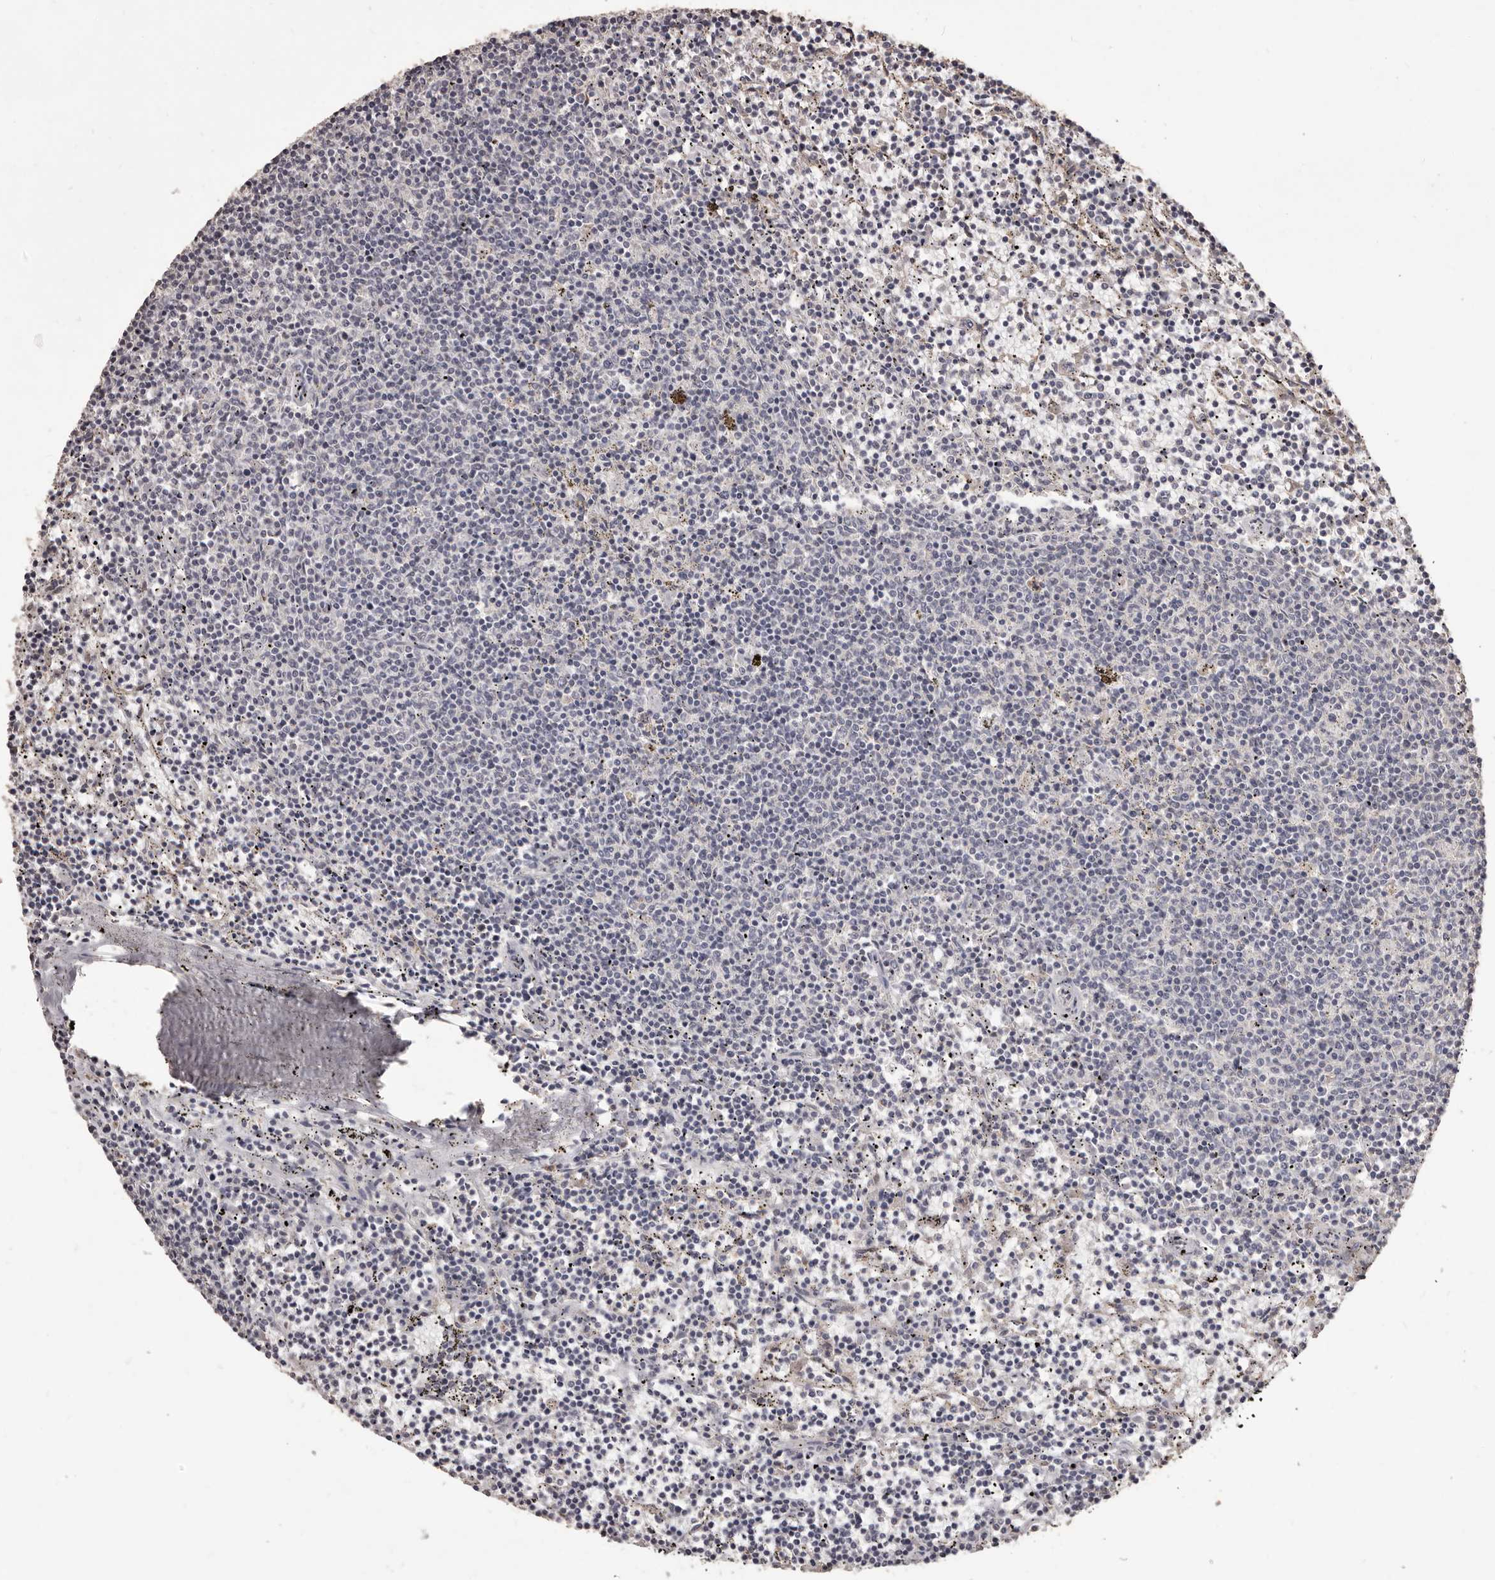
{"staining": {"intensity": "negative", "quantity": "none", "location": "none"}, "tissue": "lymphoma", "cell_type": "Tumor cells", "image_type": "cancer", "snomed": [{"axis": "morphology", "description": "Malignant lymphoma, non-Hodgkin's type, Low grade"}, {"axis": "topography", "description": "Spleen"}], "caption": "This is an immunohistochemistry (IHC) micrograph of human malignant lymphoma, non-Hodgkin's type (low-grade). There is no staining in tumor cells.", "gene": "PRSS27", "patient": {"sex": "female", "age": 50}}